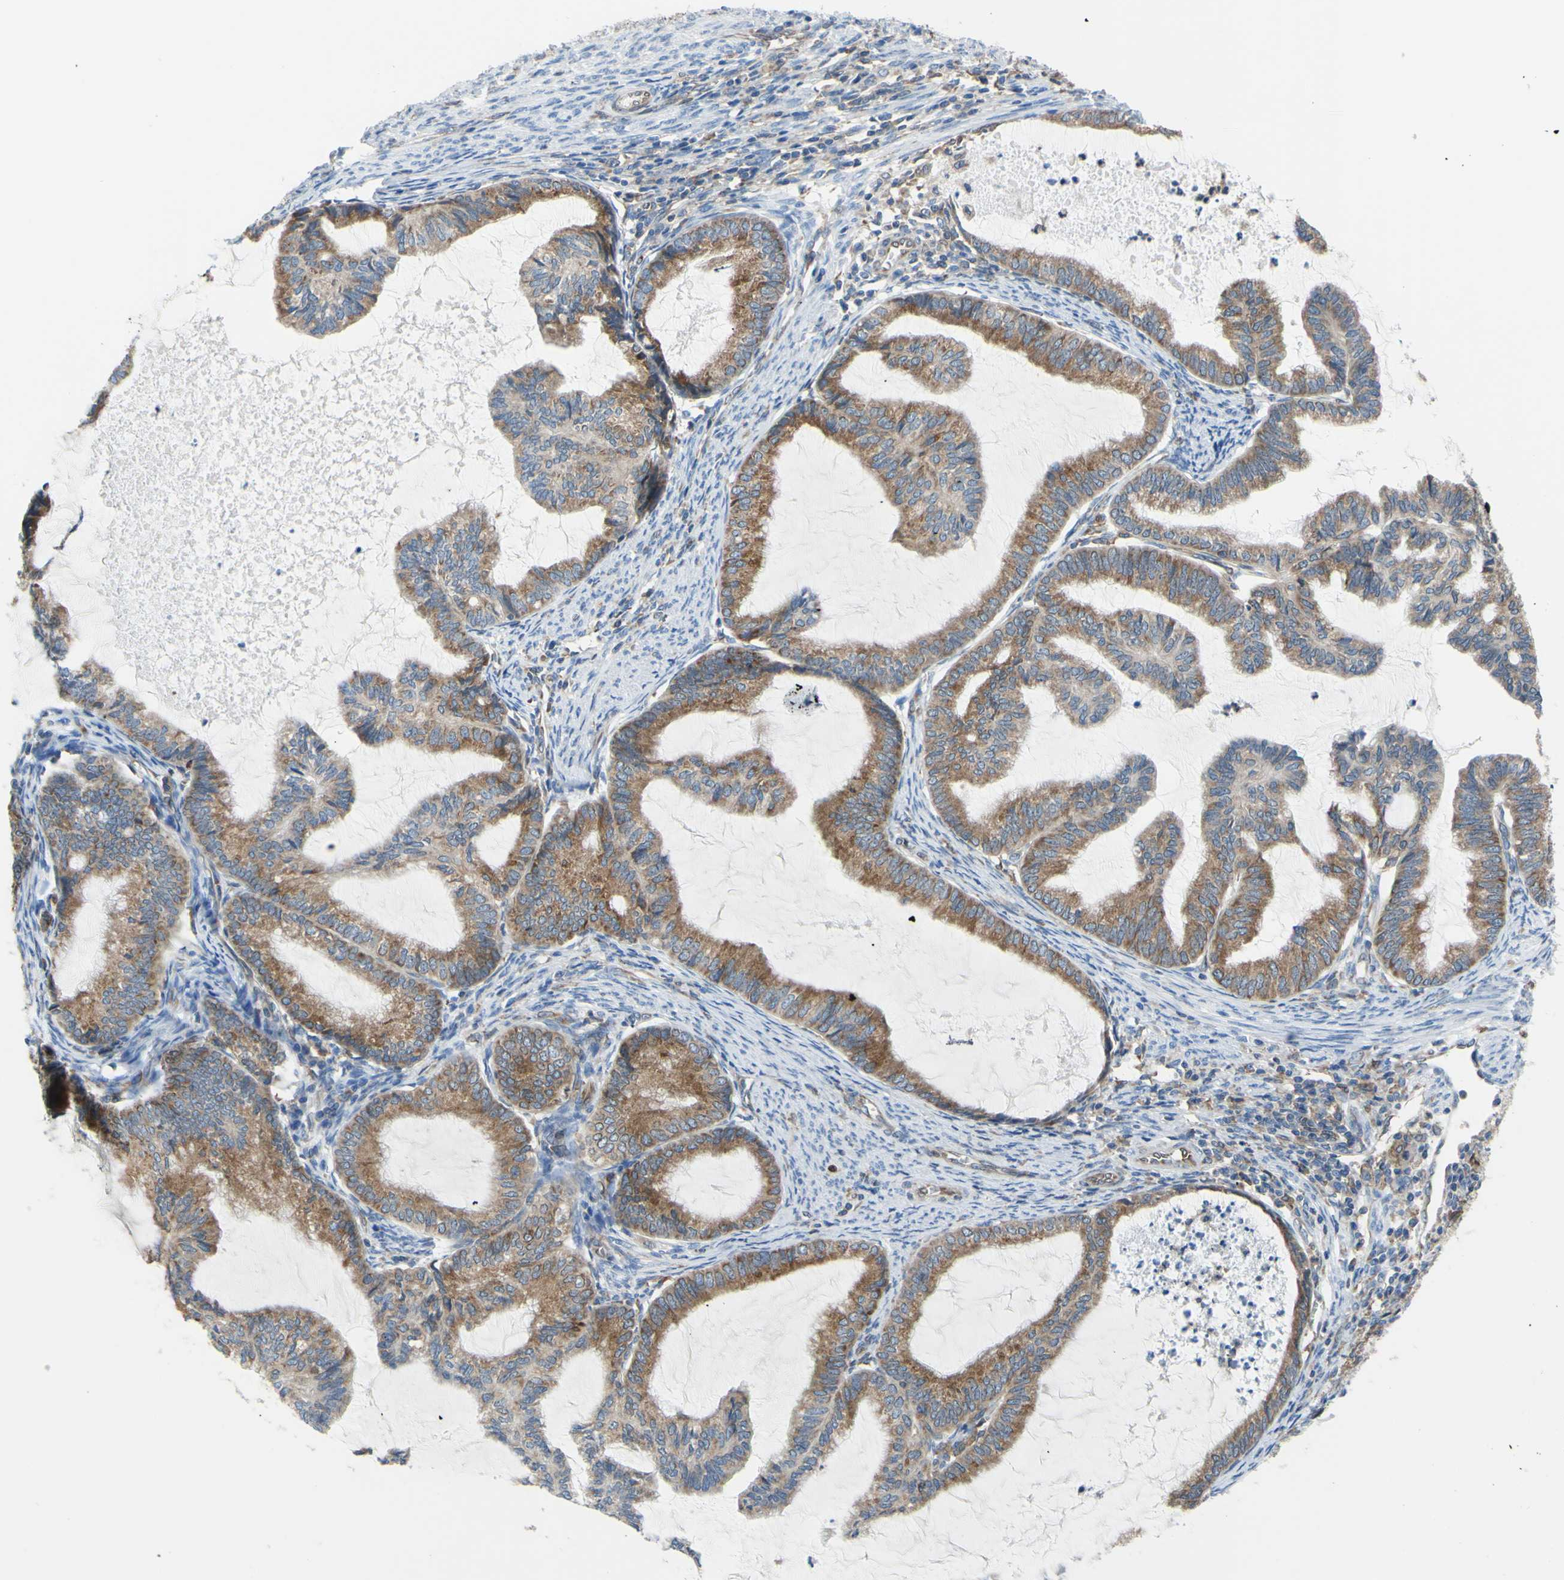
{"staining": {"intensity": "moderate", "quantity": ">75%", "location": "cytoplasmic/membranous"}, "tissue": "cervical cancer", "cell_type": "Tumor cells", "image_type": "cancer", "snomed": [{"axis": "morphology", "description": "Normal tissue, NOS"}, {"axis": "morphology", "description": "Adenocarcinoma, NOS"}, {"axis": "topography", "description": "Cervix"}, {"axis": "topography", "description": "Endometrium"}], "caption": "IHC (DAB) staining of cervical adenocarcinoma exhibits moderate cytoplasmic/membranous protein positivity in about >75% of tumor cells.", "gene": "MGST2", "patient": {"sex": "female", "age": 86}}